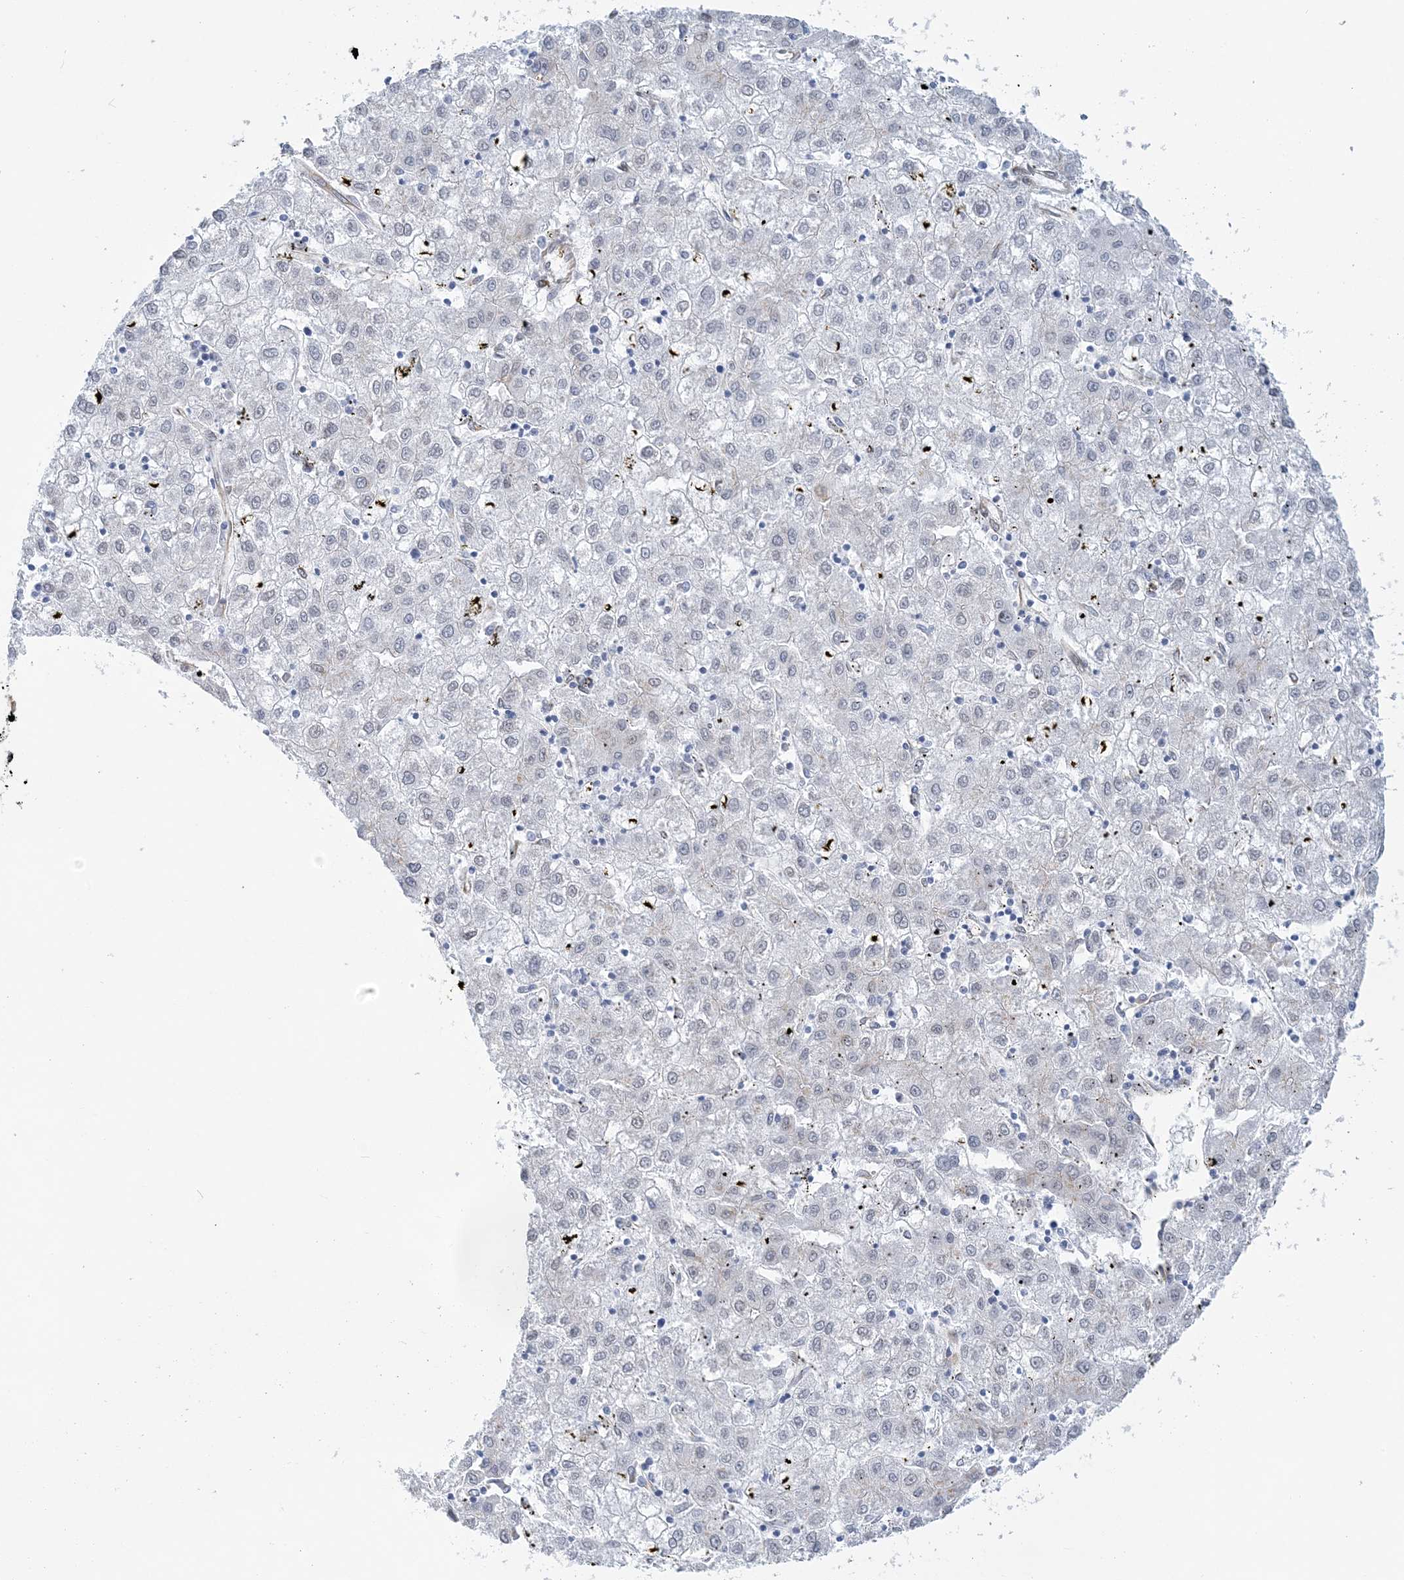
{"staining": {"intensity": "negative", "quantity": "none", "location": "none"}, "tissue": "liver cancer", "cell_type": "Tumor cells", "image_type": "cancer", "snomed": [{"axis": "morphology", "description": "Carcinoma, Hepatocellular, NOS"}, {"axis": "topography", "description": "Liver"}], "caption": "Liver cancer (hepatocellular carcinoma) was stained to show a protein in brown. There is no significant staining in tumor cells. The staining is performed using DAB (3,3'-diaminobenzidine) brown chromogen with nuclei counter-stained in using hematoxylin.", "gene": "PLEKHG4B", "patient": {"sex": "male", "age": 72}}